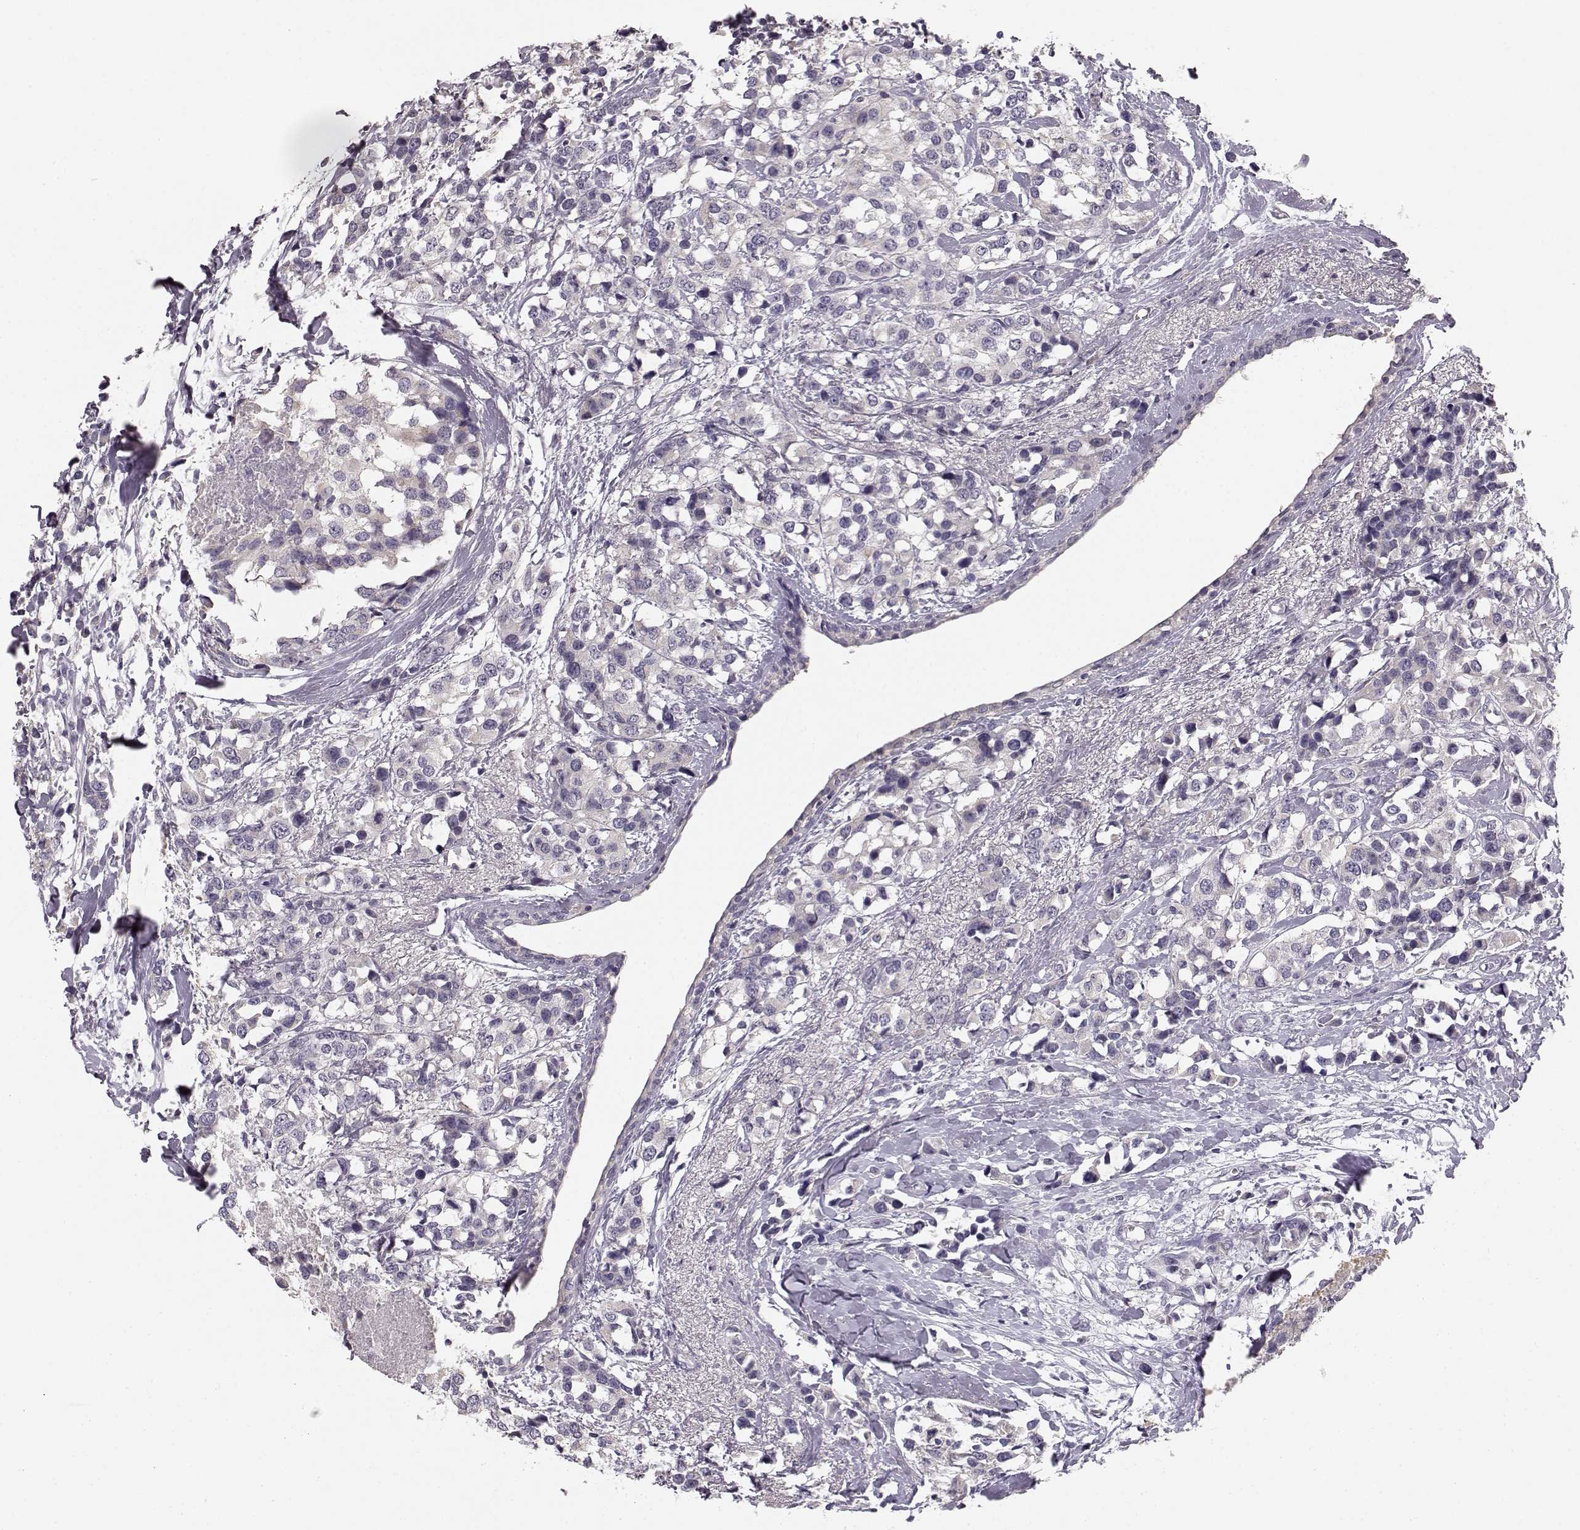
{"staining": {"intensity": "negative", "quantity": "none", "location": "none"}, "tissue": "breast cancer", "cell_type": "Tumor cells", "image_type": "cancer", "snomed": [{"axis": "morphology", "description": "Lobular carcinoma"}, {"axis": "topography", "description": "Breast"}], "caption": "Image shows no protein positivity in tumor cells of lobular carcinoma (breast) tissue. (IHC, brightfield microscopy, high magnification).", "gene": "BFSP2", "patient": {"sex": "female", "age": 59}}